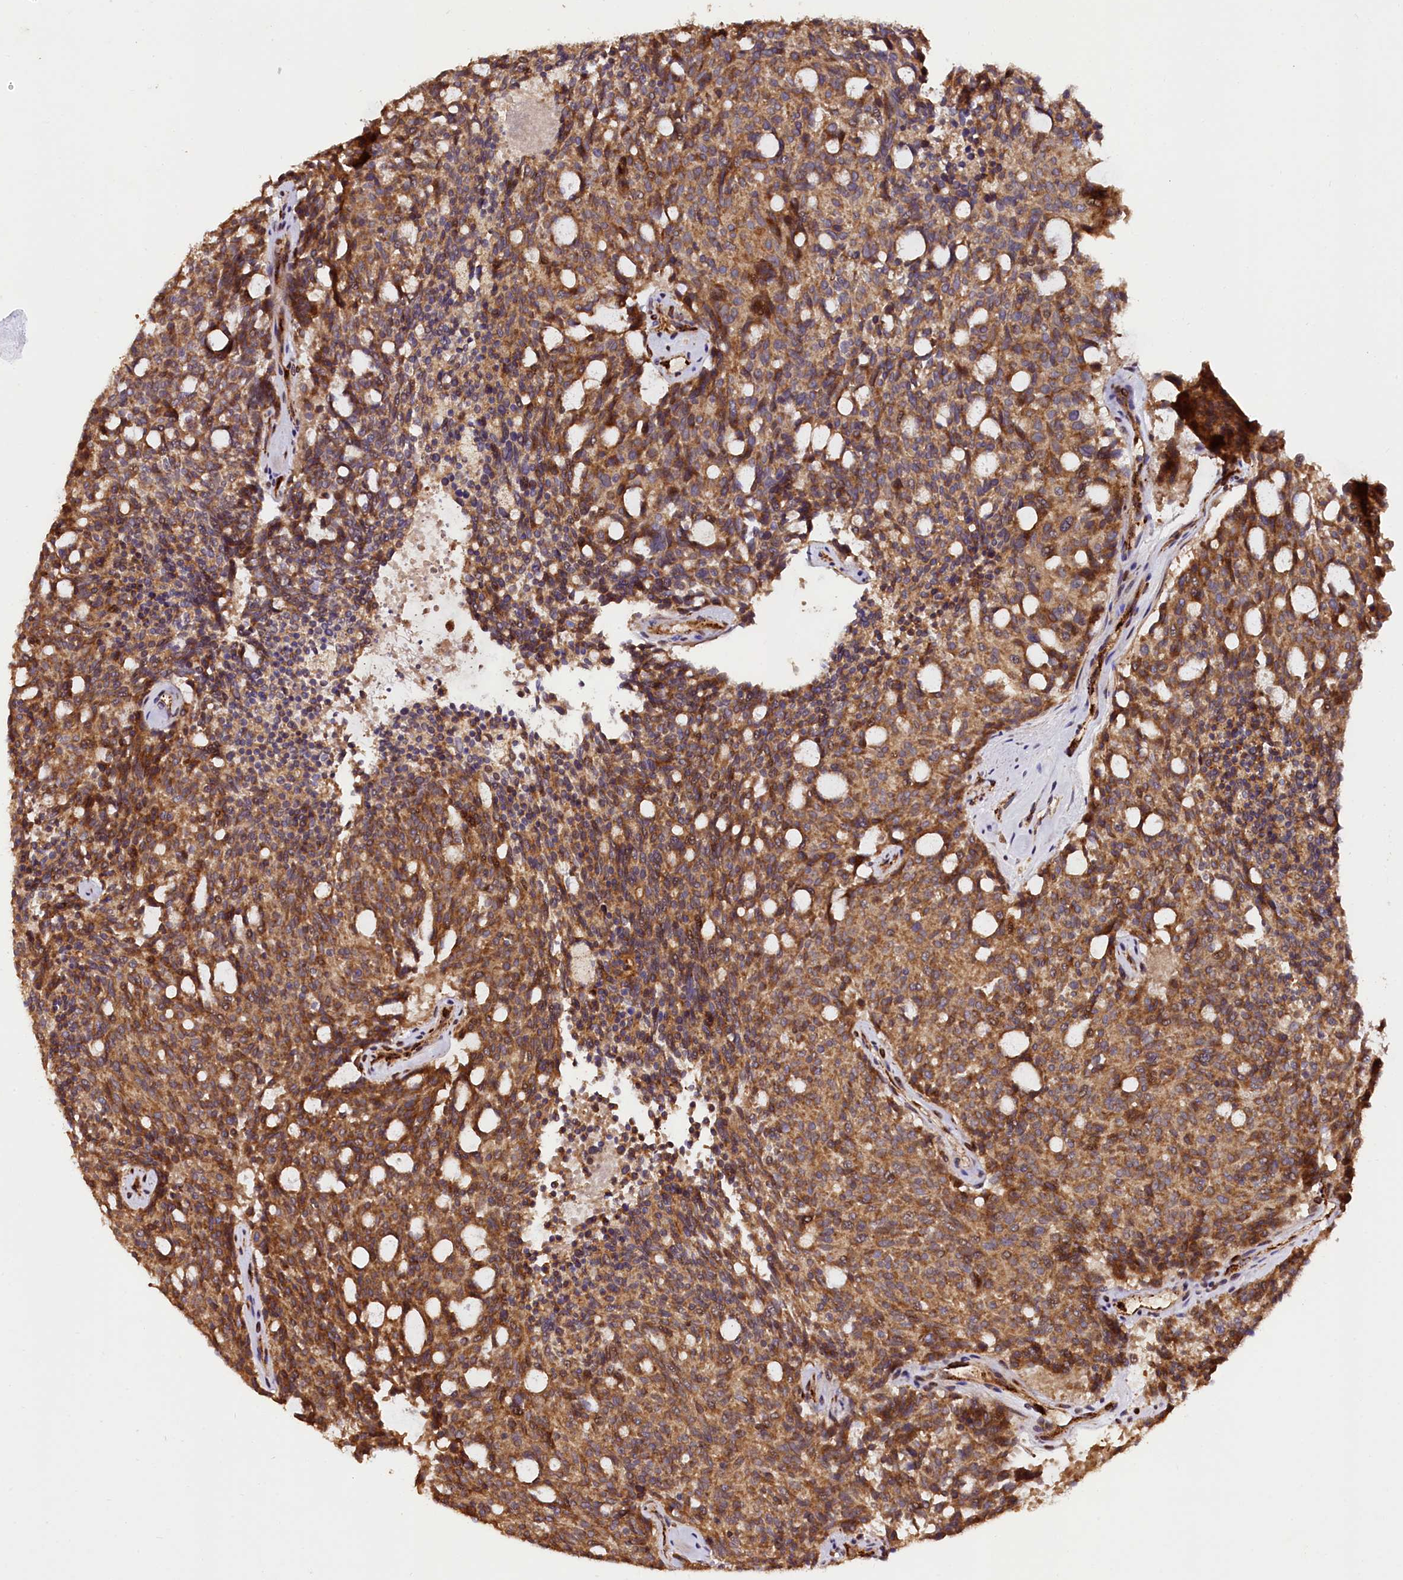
{"staining": {"intensity": "moderate", "quantity": ">75%", "location": "cytoplasmic/membranous"}, "tissue": "carcinoid", "cell_type": "Tumor cells", "image_type": "cancer", "snomed": [{"axis": "morphology", "description": "Carcinoid, malignant, NOS"}, {"axis": "topography", "description": "Pancreas"}], "caption": "Brown immunohistochemical staining in carcinoid shows moderate cytoplasmic/membranous positivity in about >75% of tumor cells.", "gene": "RASSF1", "patient": {"sex": "female", "age": 54}}